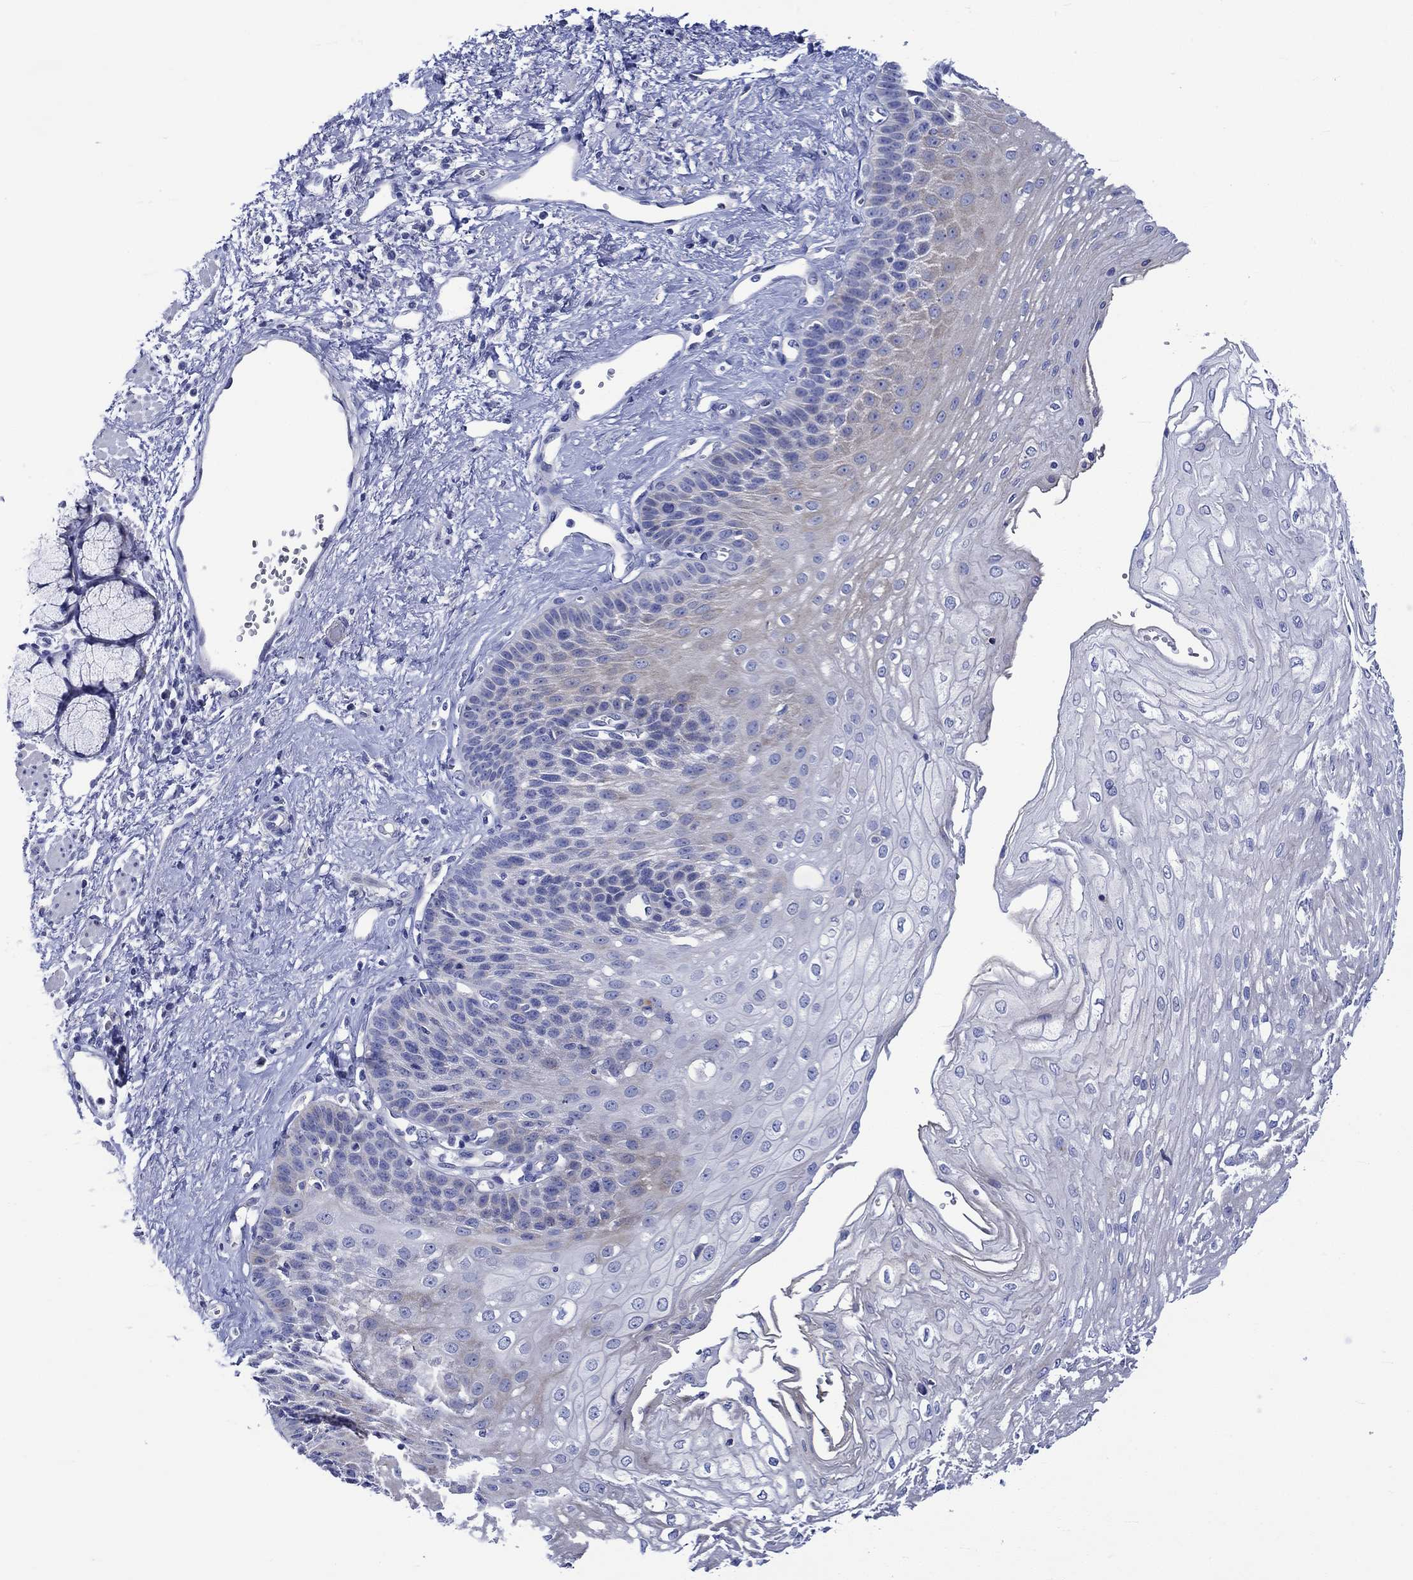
{"staining": {"intensity": "negative", "quantity": "none", "location": "none"}, "tissue": "esophagus", "cell_type": "Squamous epithelial cells", "image_type": "normal", "snomed": [{"axis": "morphology", "description": "Normal tissue, NOS"}, {"axis": "topography", "description": "Esophagus"}], "caption": "Squamous epithelial cells are negative for protein expression in normal human esophagus. The staining is performed using DAB (3,3'-diaminobenzidine) brown chromogen with nuclei counter-stained in using hematoxylin.", "gene": "NRIP3", "patient": {"sex": "female", "age": 62}}